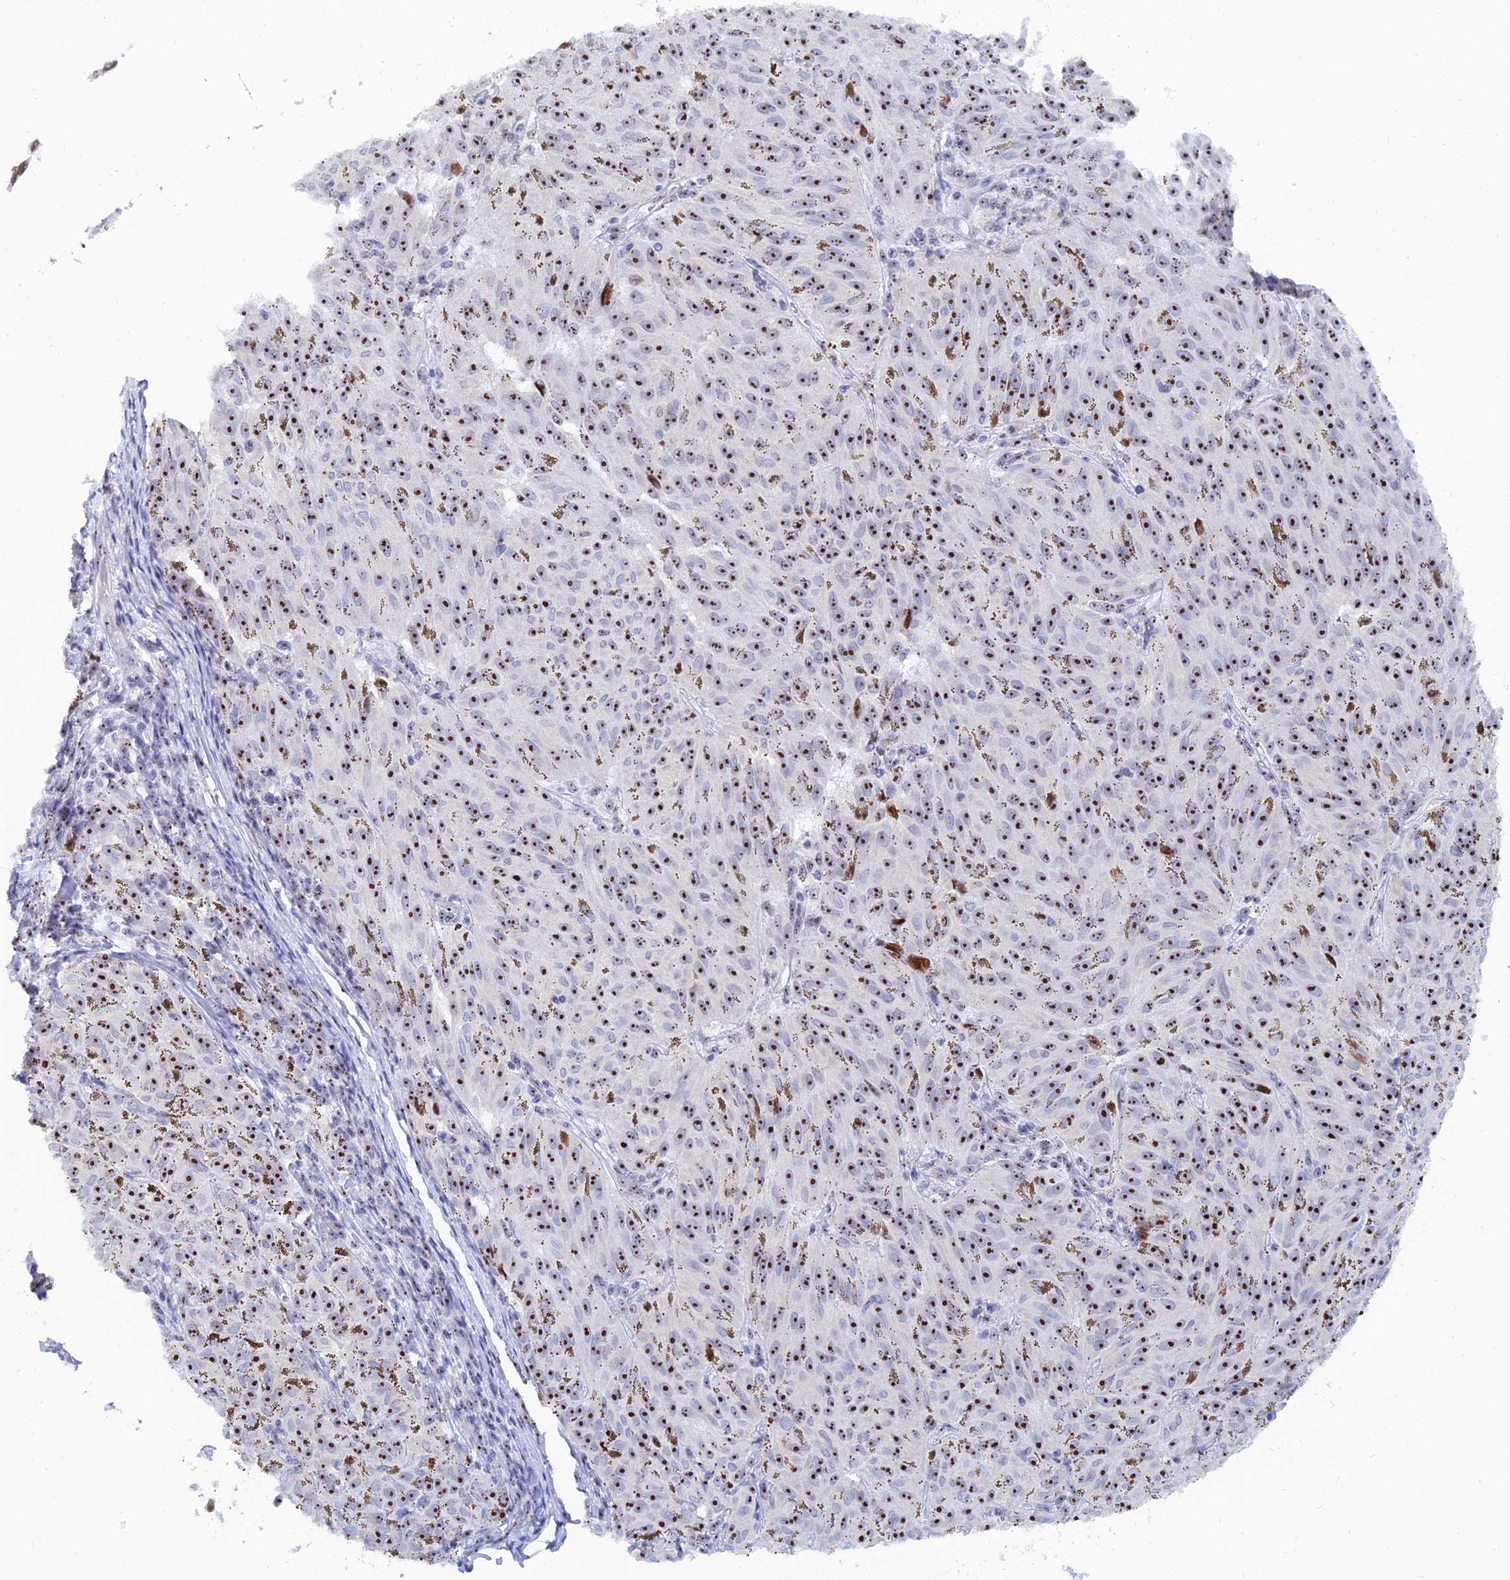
{"staining": {"intensity": "strong", "quantity": ">75%", "location": "nuclear"}, "tissue": "melanoma", "cell_type": "Tumor cells", "image_type": "cancer", "snomed": [{"axis": "morphology", "description": "Malignant melanoma, NOS"}, {"axis": "topography", "description": "Skin"}], "caption": "This is an image of immunohistochemistry (IHC) staining of malignant melanoma, which shows strong positivity in the nuclear of tumor cells.", "gene": "RSL1D1", "patient": {"sex": "female", "age": 72}}